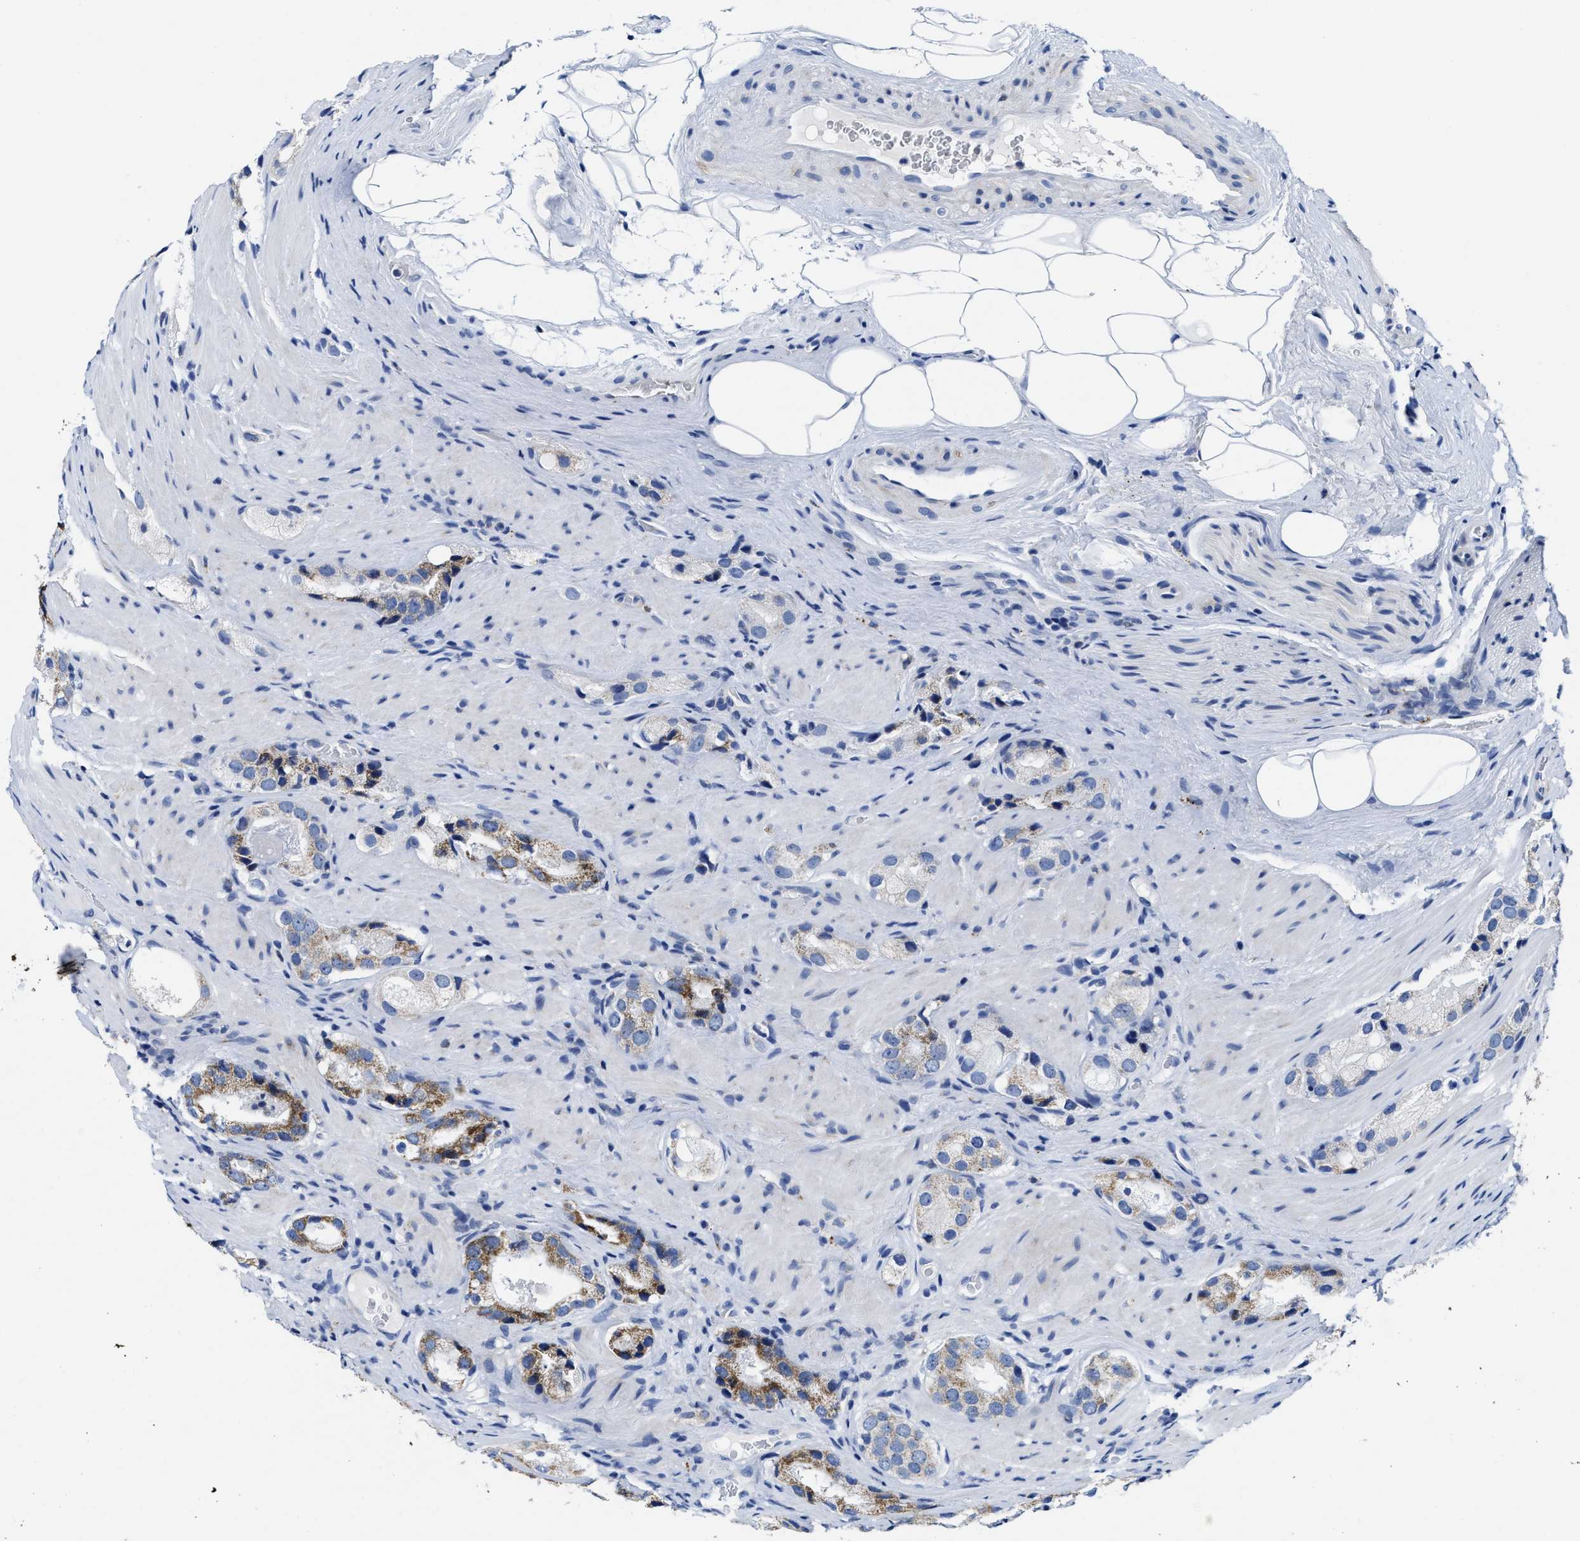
{"staining": {"intensity": "moderate", "quantity": "25%-75%", "location": "cytoplasmic/membranous"}, "tissue": "prostate cancer", "cell_type": "Tumor cells", "image_type": "cancer", "snomed": [{"axis": "morphology", "description": "Adenocarcinoma, High grade"}, {"axis": "topography", "description": "Prostate"}], "caption": "Immunohistochemical staining of prostate cancer reveals medium levels of moderate cytoplasmic/membranous staining in approximately 25%-75% of tumor cells. The protein is shown in brown color, while the nuclei are stained blue.", "gene": "TBRG4", "patient": {"sex": "male", "age": 63}}